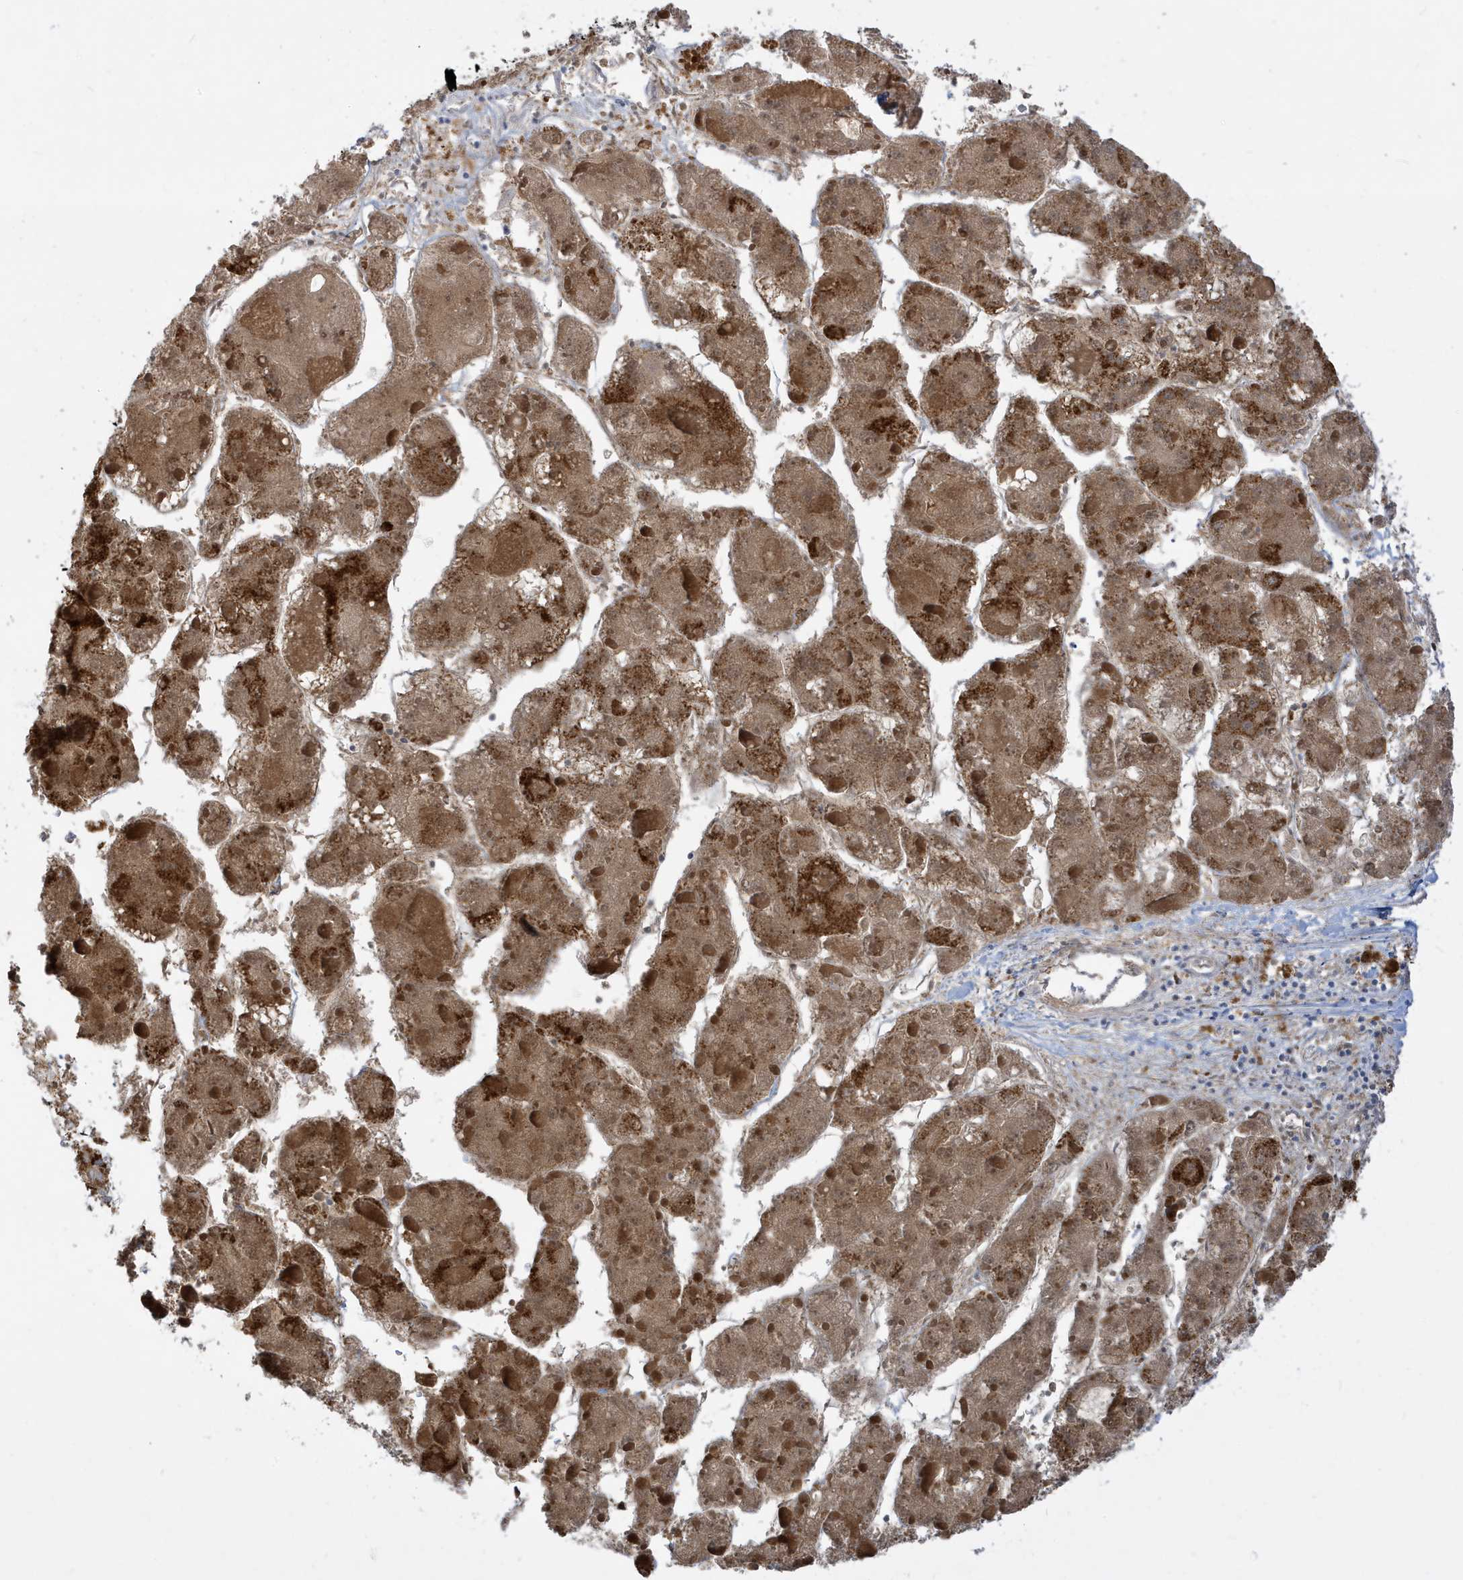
{"staining": {"intensity": "moderate", "quantity": ">75%", "location": "cytoplasmic/membranous,nuclear"}, "tissue": "liver cancer", "cell_type": "Tumor cells", "image_type": "cancer", "snomed": [{"axis": "morphology", "description": "Carcinoma, Hepatocellular, NOS"}, {"axis": "topography", "description": "Liver"}], "caption": "Brown immunohistochemical staining in human liver cancer (hepatocellular carcinoma) exhibits moderate cytoplasmic/membranous and nuclear positivity in approximately >75% of tumor cells. The protein is stained brown, and the nuclei are stained in blue (DAB (3,3'-diaminobenzidine) IHC with brightfield microscopy, high magnification).", "gene": "IFT57", "patient": {"sex": "female", "age": 73}}